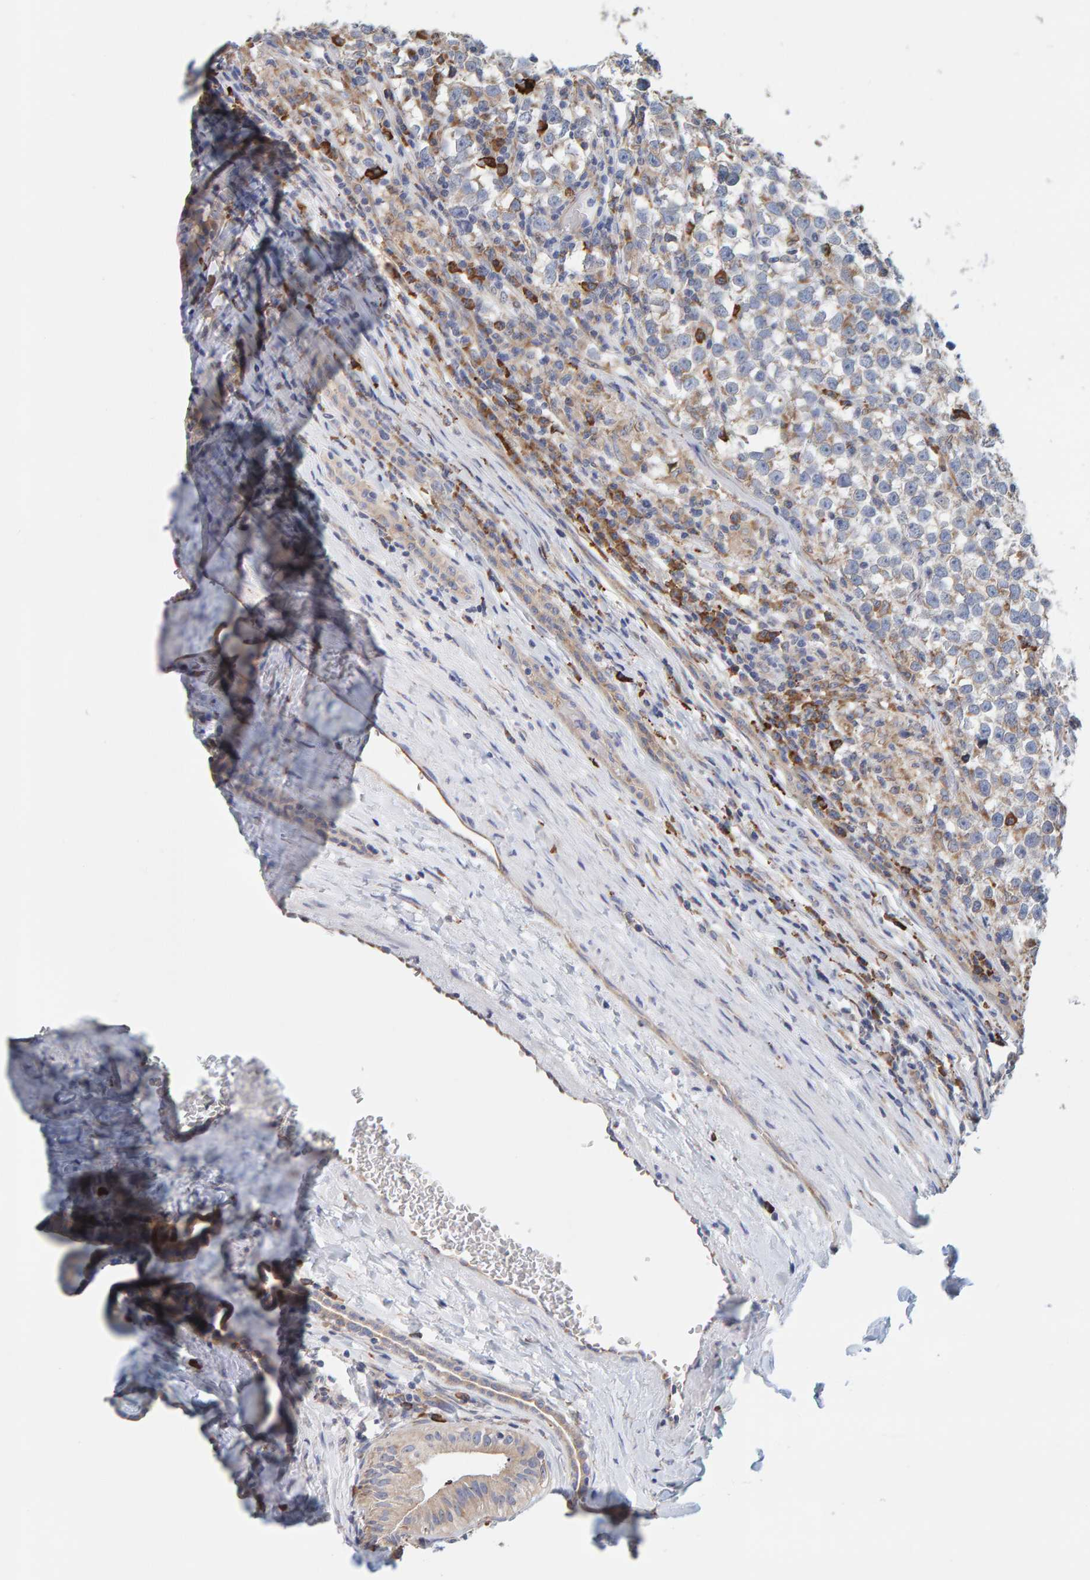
{"staining": {"intensity": "moderate", "quantity": "<25%", "location": "cytoplasmic/membranous"}, "tissue": "testis cancer", "cell_type": "Tumor cells", "image_type": "cancer", "snomed": [{"axis": "morphology", "description": "Normal tissue, NOS"}, {"axis": "morphology", "description": "Seminoma, NOS"}, {"axis": "topography", "description": "Testis"}], "caption": "Protein staining of testis cancer tissue demonstrates moderate cytoplasmic/membranous positivity in about <25% of tumor cells.", "gene": "SGPL1", "patient": {"sex": "male", "age": 43}}